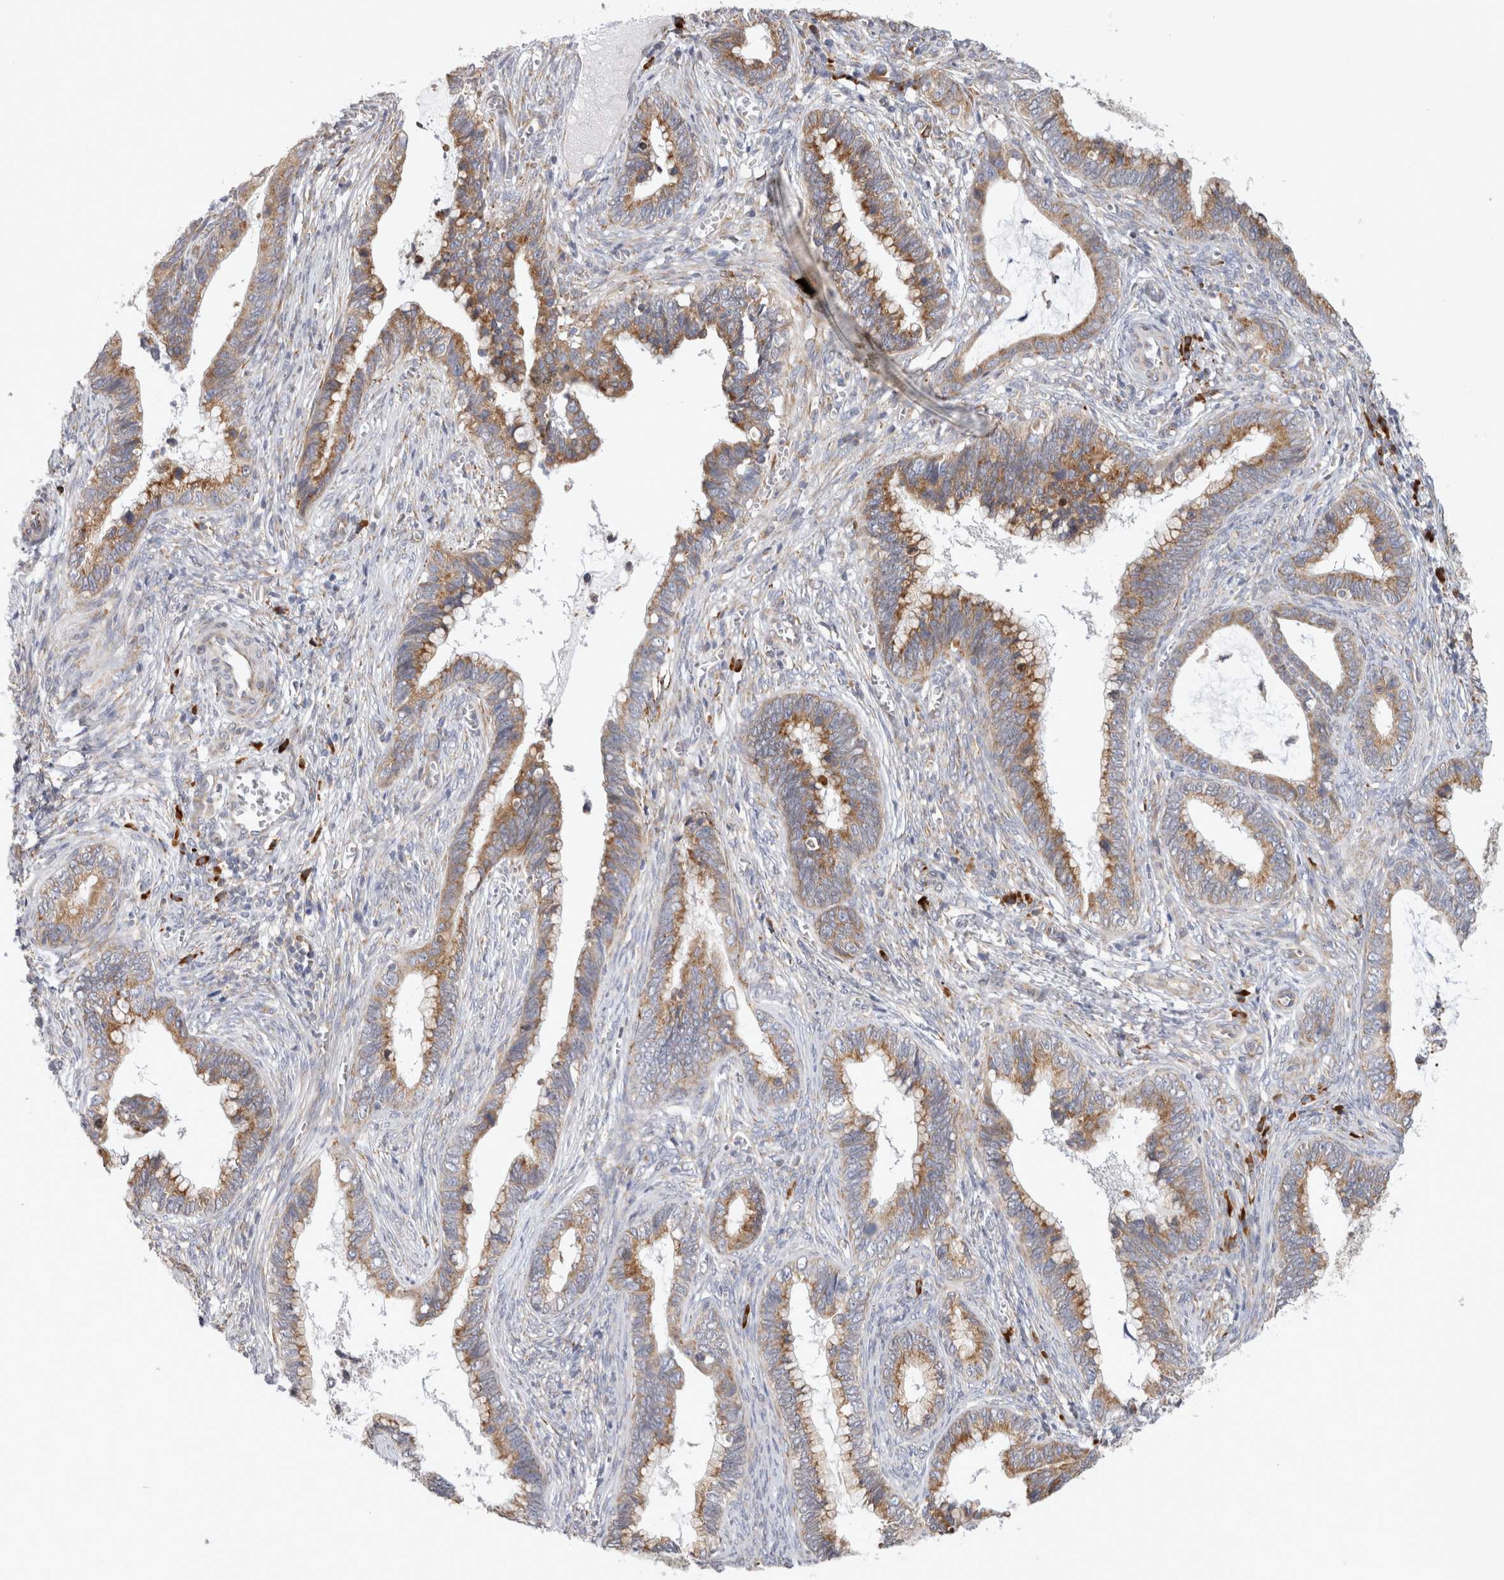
{"staining": {"intensity": "moderate", "quantity": ">75%", "location": "cytoplasmic/membranous"}, "tissue": "cervical cancer", "cell_type": "Tumor cells", "image_type": "cancer", "snomed": [{"axis": "morphology", "description": "Adenocarcinoma, NOS"}, {"axis": "topography", "description": "Cervix"}], "caption": "Tumor cells reveal moderate cytoplasmic/membranous positivity in about >75% of cells in adenocarcinoma (cervical). The staining was performed using DAB to visualize the protein expression in brown, while the nuclei were stained in blue with hematoxylin (Magnification: 20x).", "gene": "RPN2", "patient": {"sex": "female", "age": 44}}